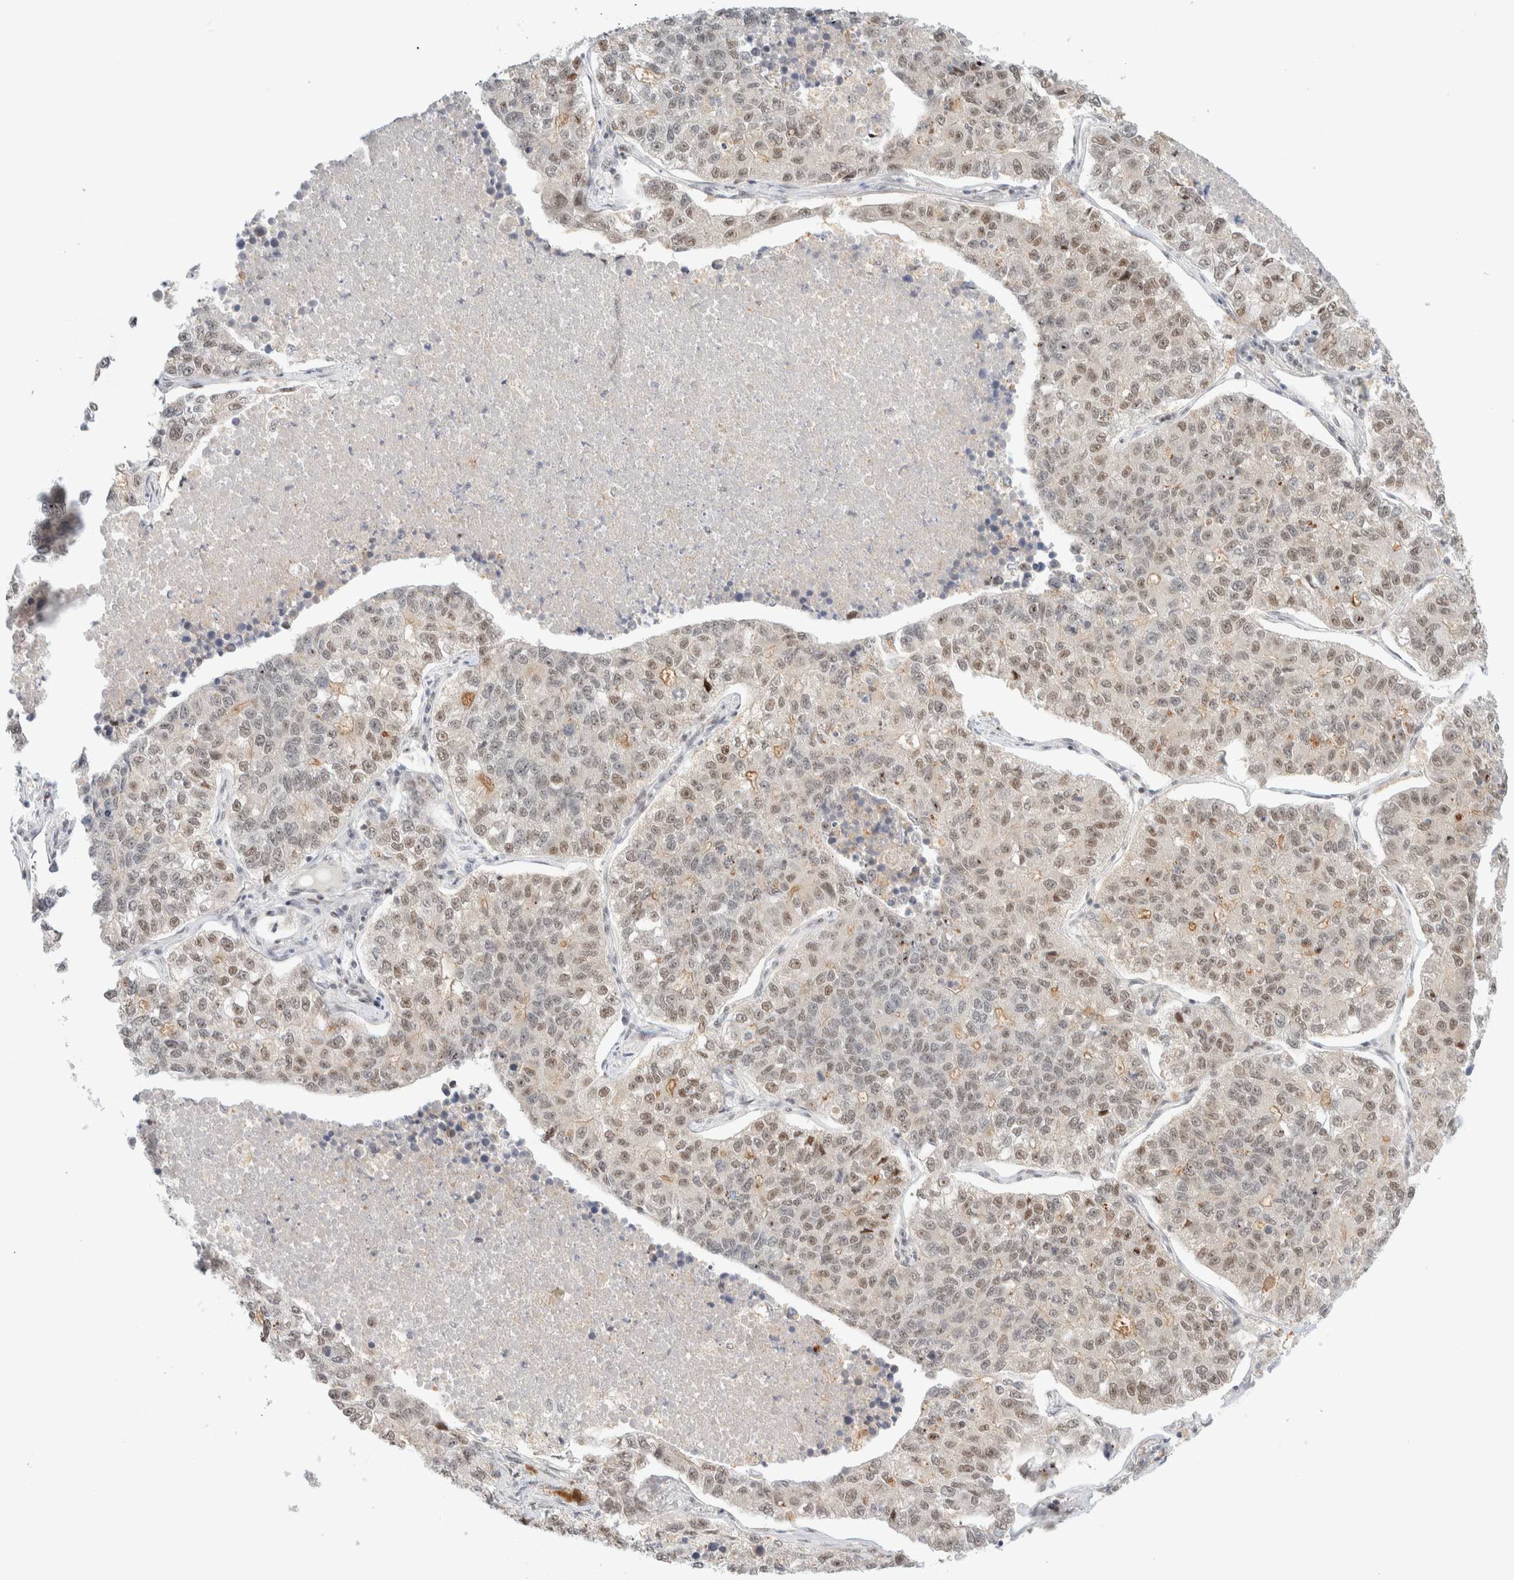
{"staining": {"intensity": "weak", "quantity": ">75%", "location": "nuclear"}, "tissue": "lung cancer", "cell_type": "Tumor cells", "image_type": "cancer", "snomed": [{"axis": "morphology", "description": "Adenocarcinoma, NOS"}, {"axis": "topography", "description": "Lung"}], "caption": "The histopathology image demonstrates immunohistochemical staining of adenocarcinoma (lung). There is weak nuclear staining is seen in about >75% of tumor cells.", "gene": "PYGO2", "patient": {"sex": "male", "age": 49}}